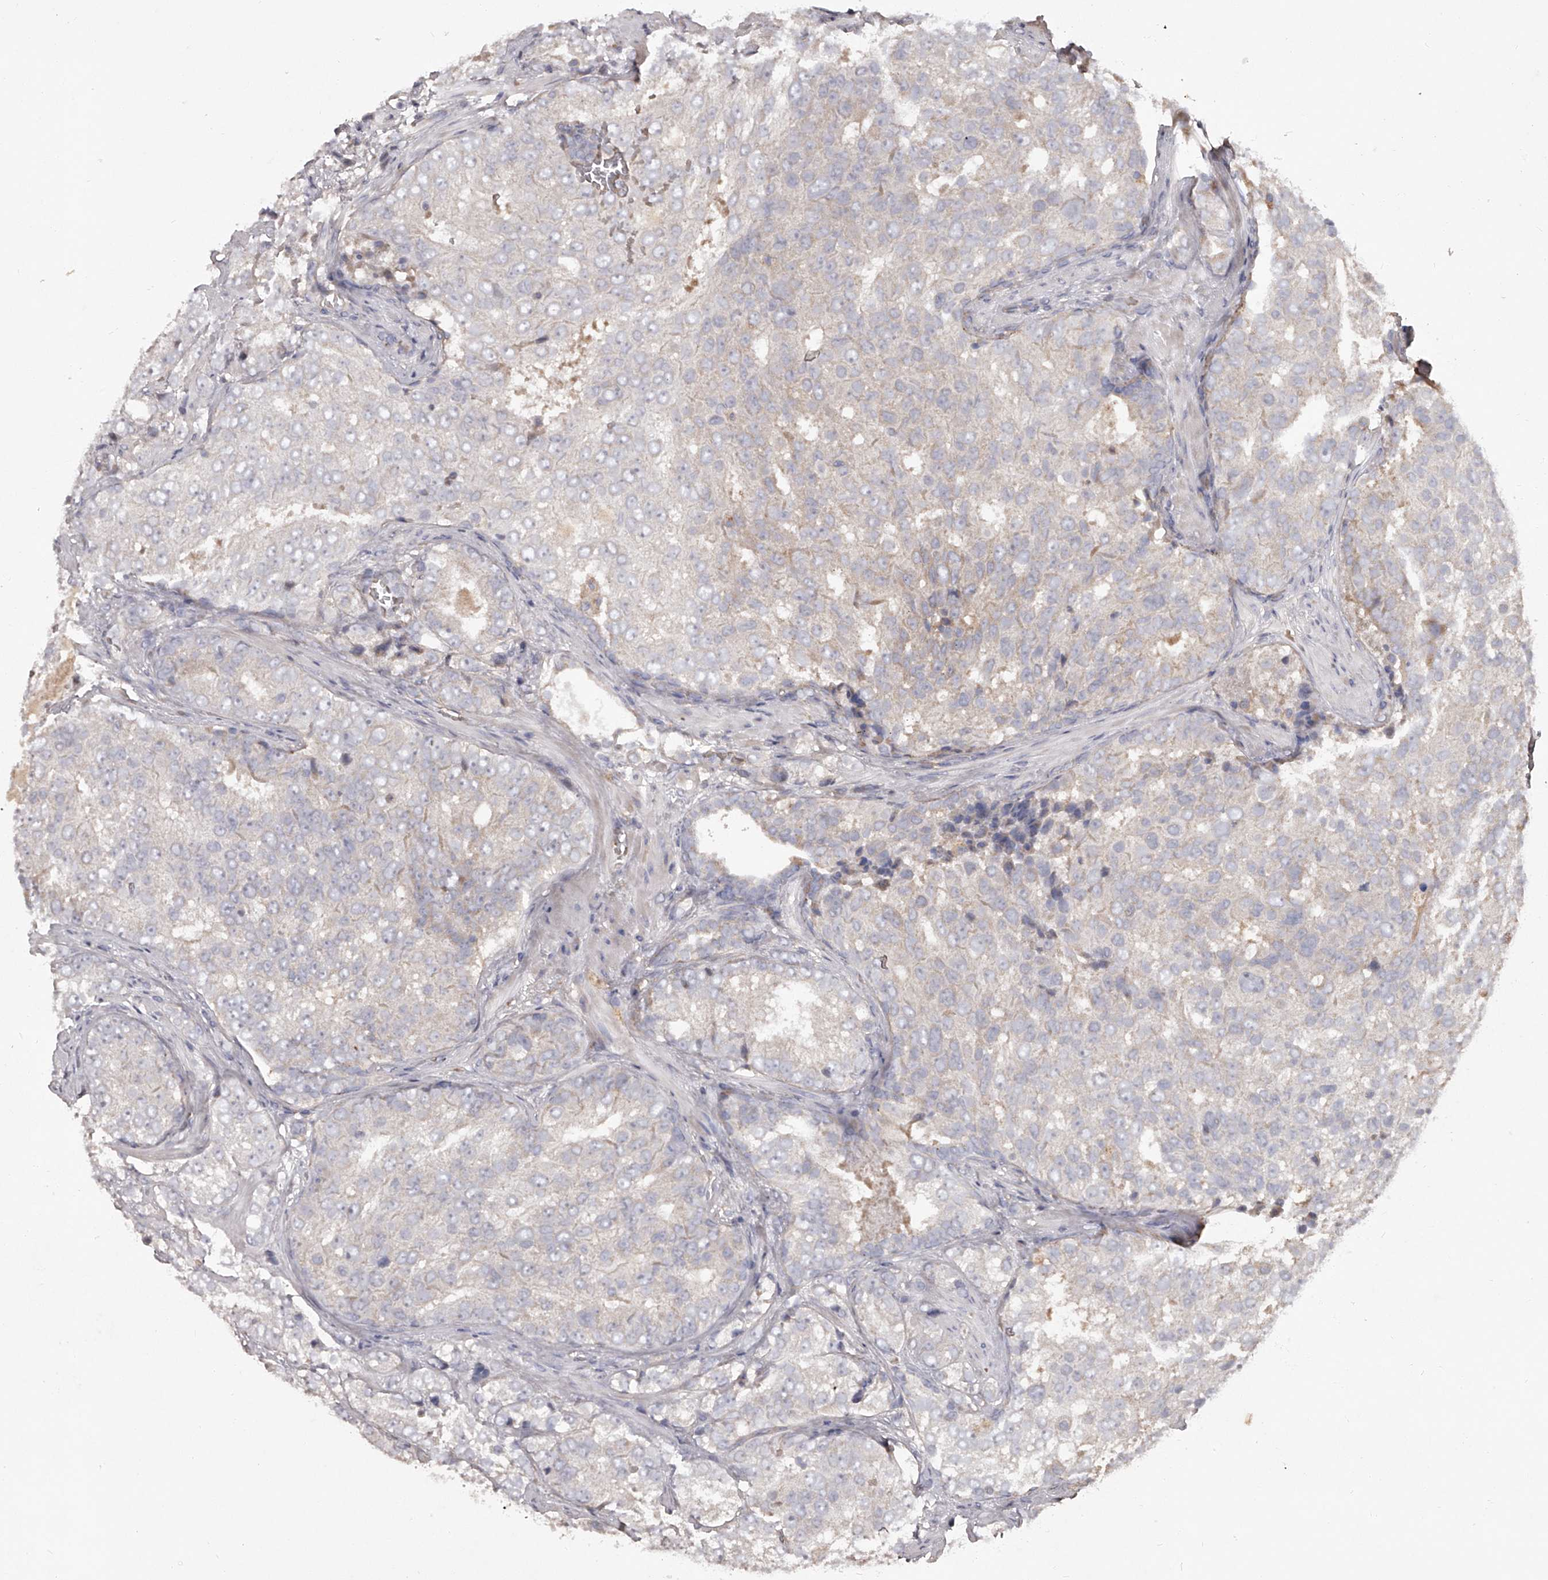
{"staining": {"intensity": "negative", "quantity": "none", "location": "none"}, "tissue": "prostate cancer", "cell_type": "Tumor cells", "image_type": "cancer", "snomed": [{"axis": "morphology", "description": "Adenocarcinoma, High grade"}, {"axis": "topography", "description": "Prostate"}], "caption": "DAB (3,3'-diaminobenzidine) immunohistochemical staining of human prostate cancer exhibits no significant positivity in tumor cells. (Immunohistochemistry (ihc), brightfield microscopy, high magnification).", "gene": "CRYZL1", "patient": {"sex": "male", "age": 58}}